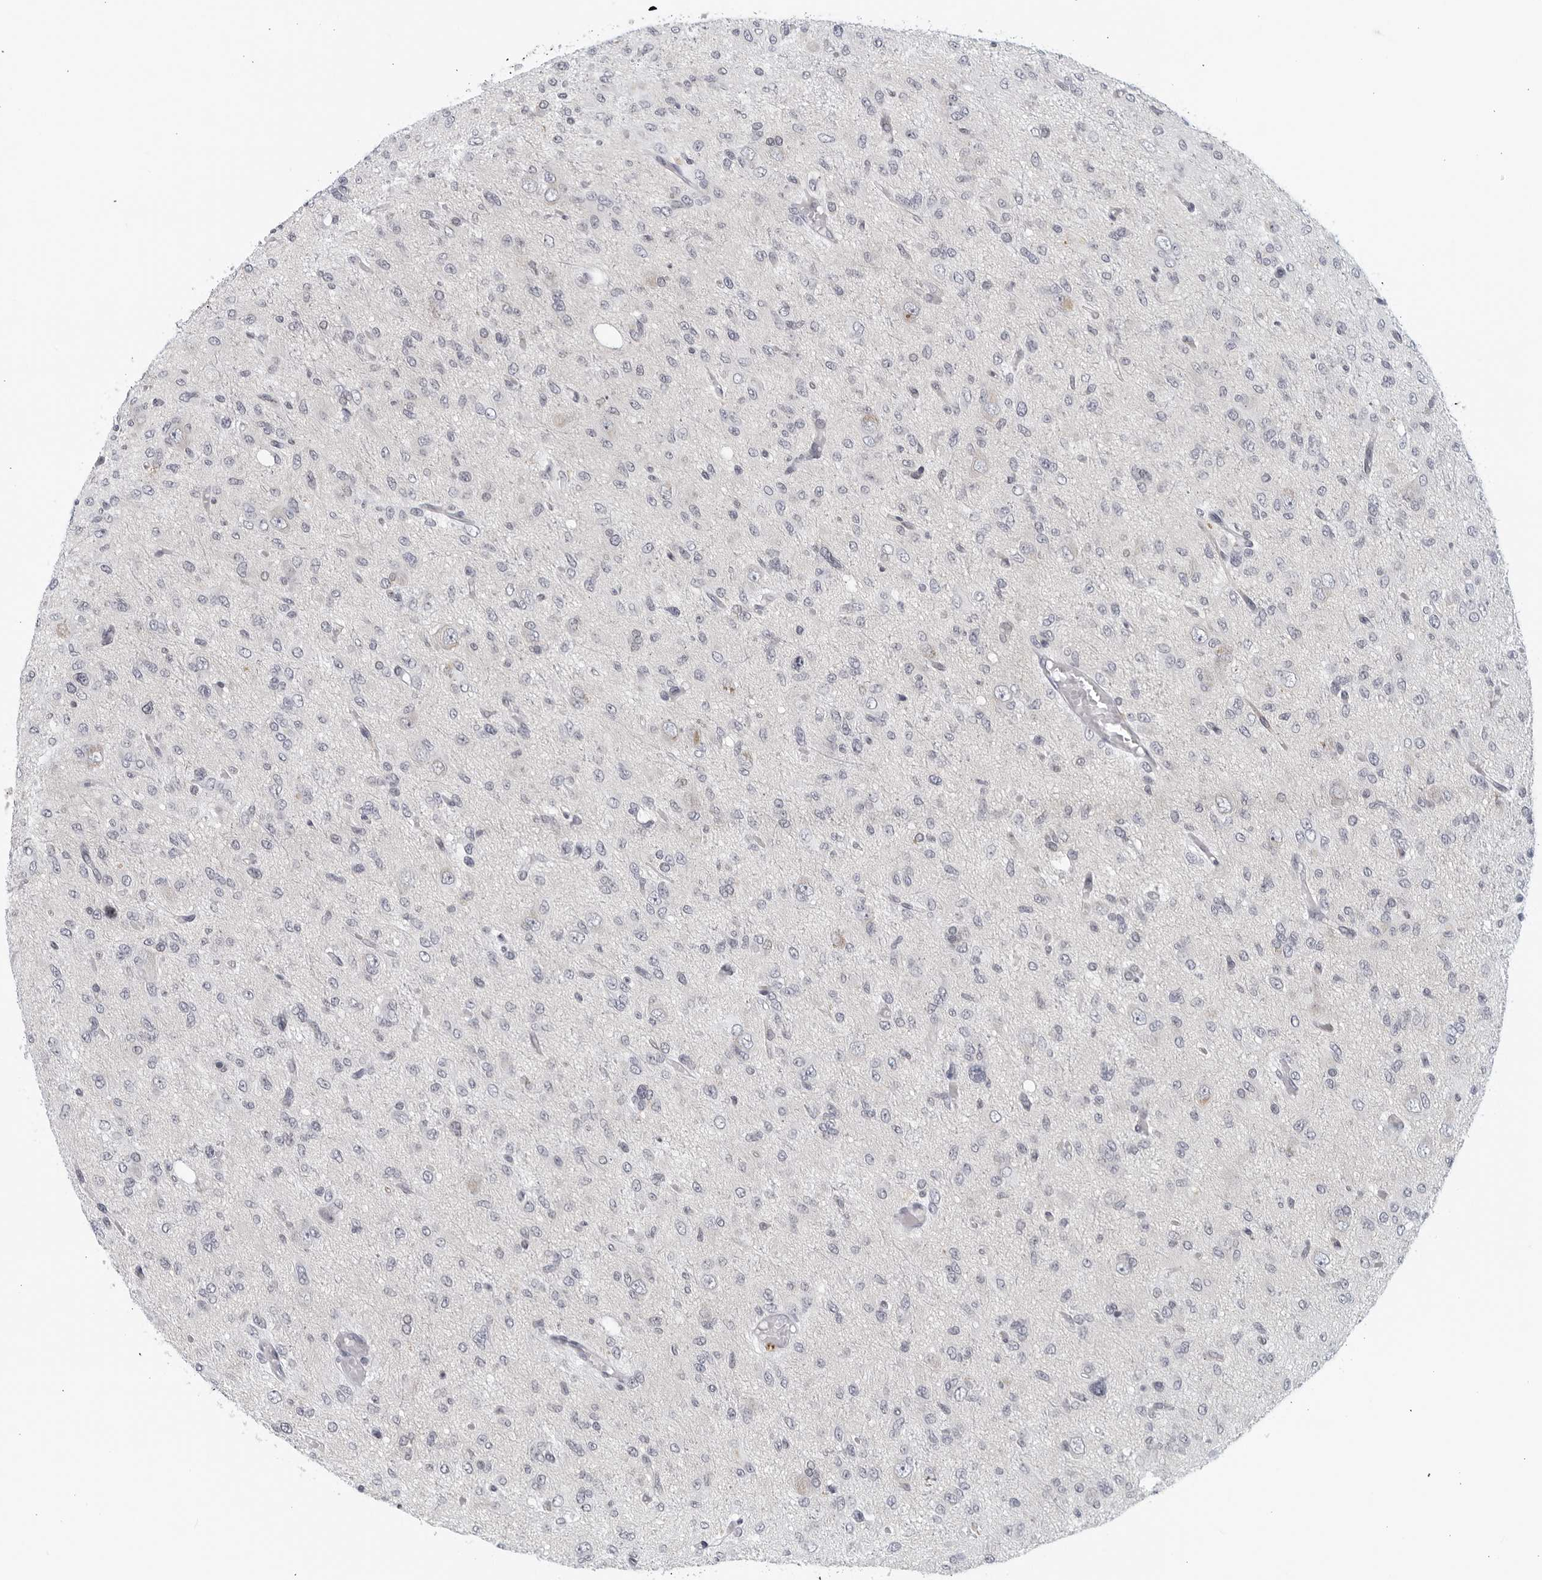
{"staining": {"intensity": "negative", "quantity": "none", "location": "none"}, "tissue": "glioma", "cell_type": "Tumor cells", "image_type": "cancer", "snomed": [{"axis": "morphology", "description": "Glioma, malignant, High grade"}, {"axis": "topography", "description": "Brain"}], "caption": "Malignant glioma (high-grade) stained for a protein using IHC reveals no positivity tumor cells.", "gene": "MATN1", "patient": {"sex": "female", "age": 59}}